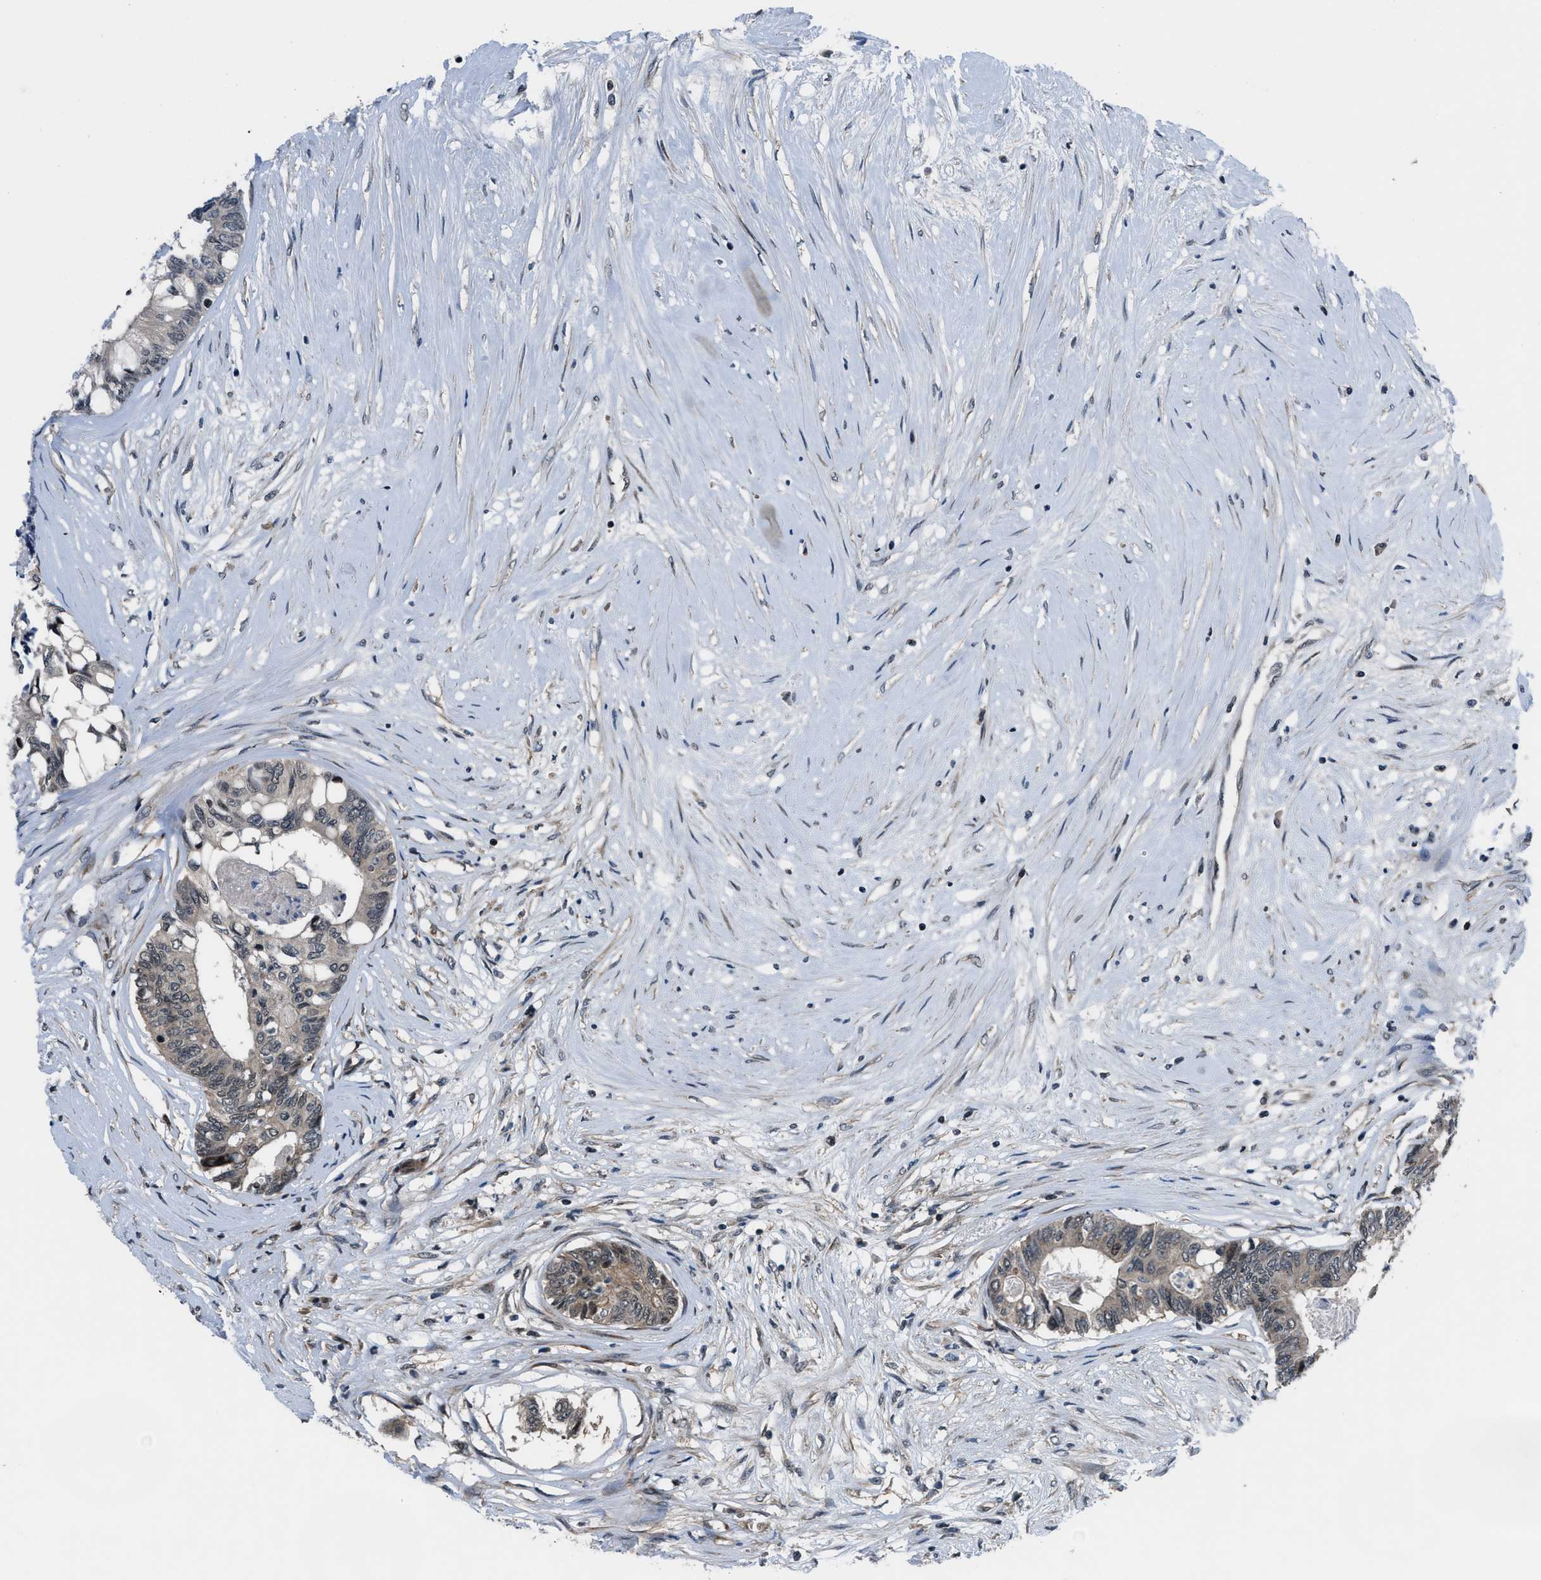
{"staining": {"intensity": "weak", "quantity": "25%-75%", "location": "cytoplasmic/membranous,nuclear"}, "tissue": "colorectal cancer", "cell_type": "Tumor cells", "image_type": "cancer", "snomed": [{"axis": "morphology", "description": "Adenocarcinoma, NOS"}, {"axis": "topography", "description": "Rectum"}], "caption": "Immunohistochemical staining of human adenocarcinoma (colorectal) exhibits weak cytoplasmic/membranous and nuclear protein expression in approximately 25%-75% of tumor cells.", "gene": "SETD5", "patient": {"sex": "male", "age": 63}}